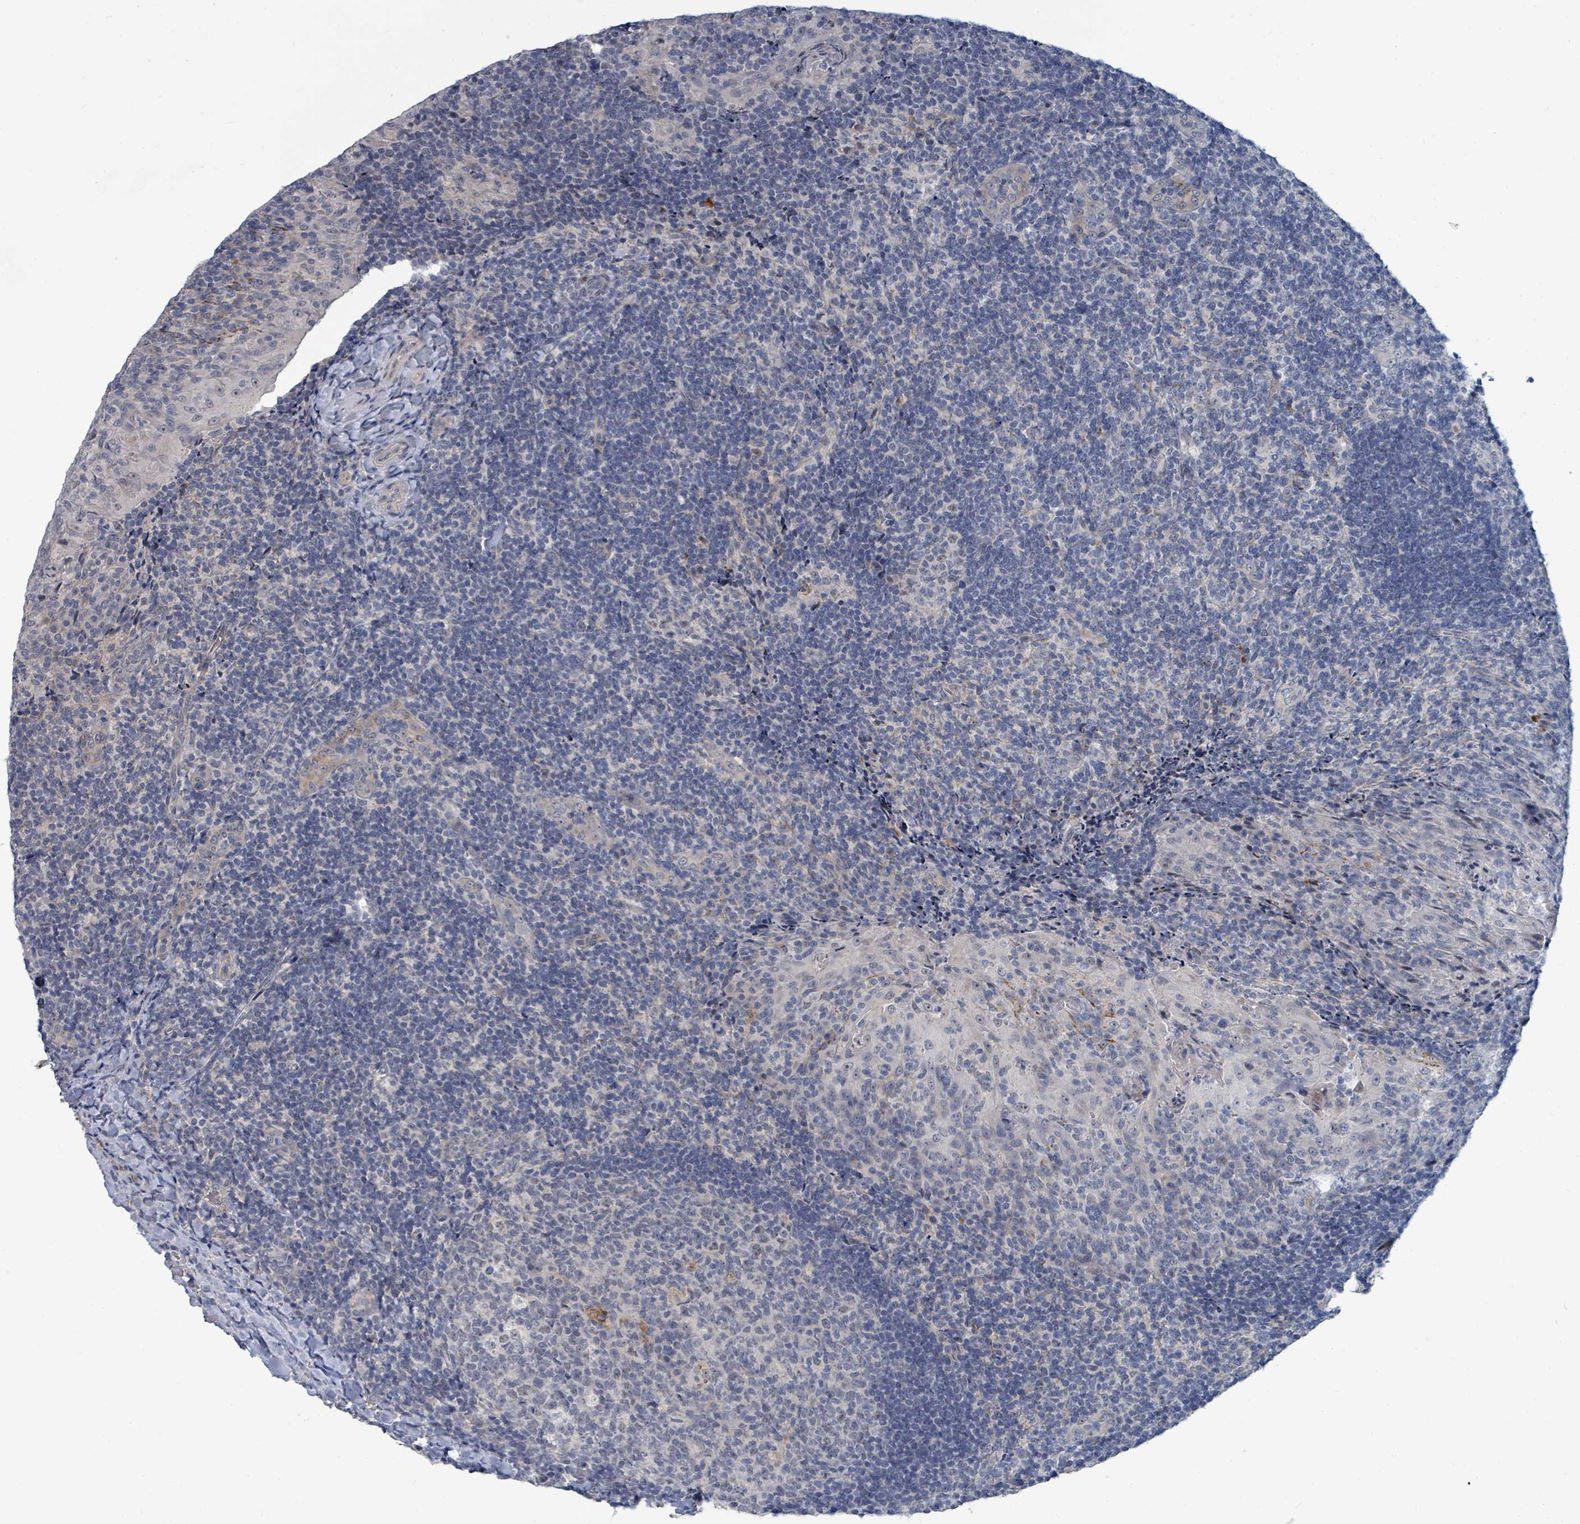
{"staining": {"intensity": "negative", "quantity": "none", "location": "none"}, "tissue": "tonsil", "cell_type": "Germinal center cells", "image_type": "normal", "snomed": [{"axis": "morphology", "description": "Normal tissue, NOS"}, {"axis": "topography", "description": "Tonsil"}], "caption": "IHC image of unremarkable tonsil: tonsil stained with DAB (3,3'-diaminobenzidine) demonstrates no significant protein positivity in germinal center cells. (Stains: DAB (3,3'-diaminobenzidine) IHC with hematoxylin counter stain, Microscopy: brightfield microscopy at high magnification).", "gene": "TRDMT1", "patient": {"sex": "male", "age": 17}}